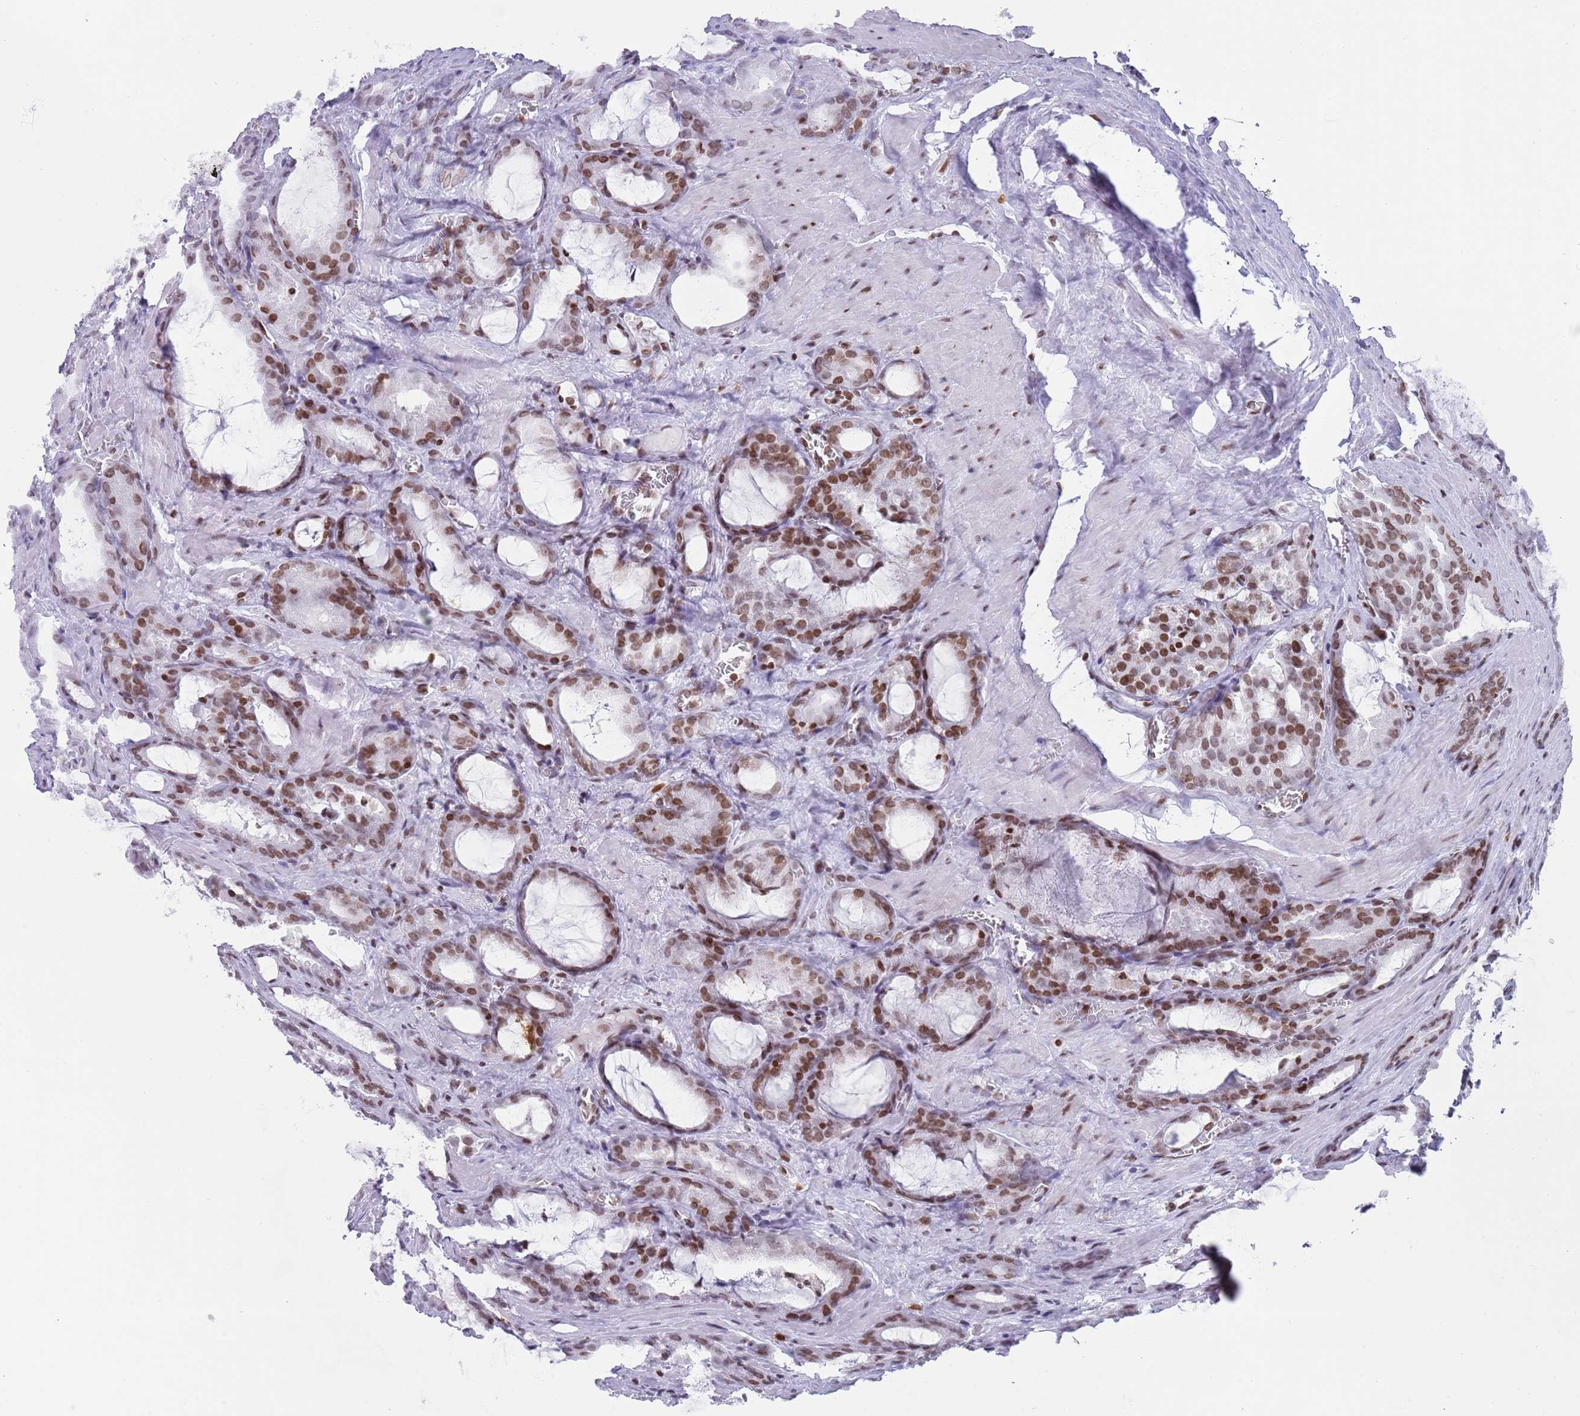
{"staining": {"intensity": "moderate", "quantity": ">75%", "location": "nuclear"}, "tissue": "prostate cancer", "cell_type": "Tumor cells", "image_type": "cancer", "snomed": [{"axis": "morphology", "description": "Adenocarcinoma, High grade"}, {"axis": "topography", "description": "Prostate"}], "caption": "IHC image of human prostate adenocarcinoma (high-grade) stained for a protein (brown), which displays medium levels of moderate nuclear positivity in about >75% of tumor cells.", "gene": "HDAC8", "patient": {"sex": "male", "age": 72}}